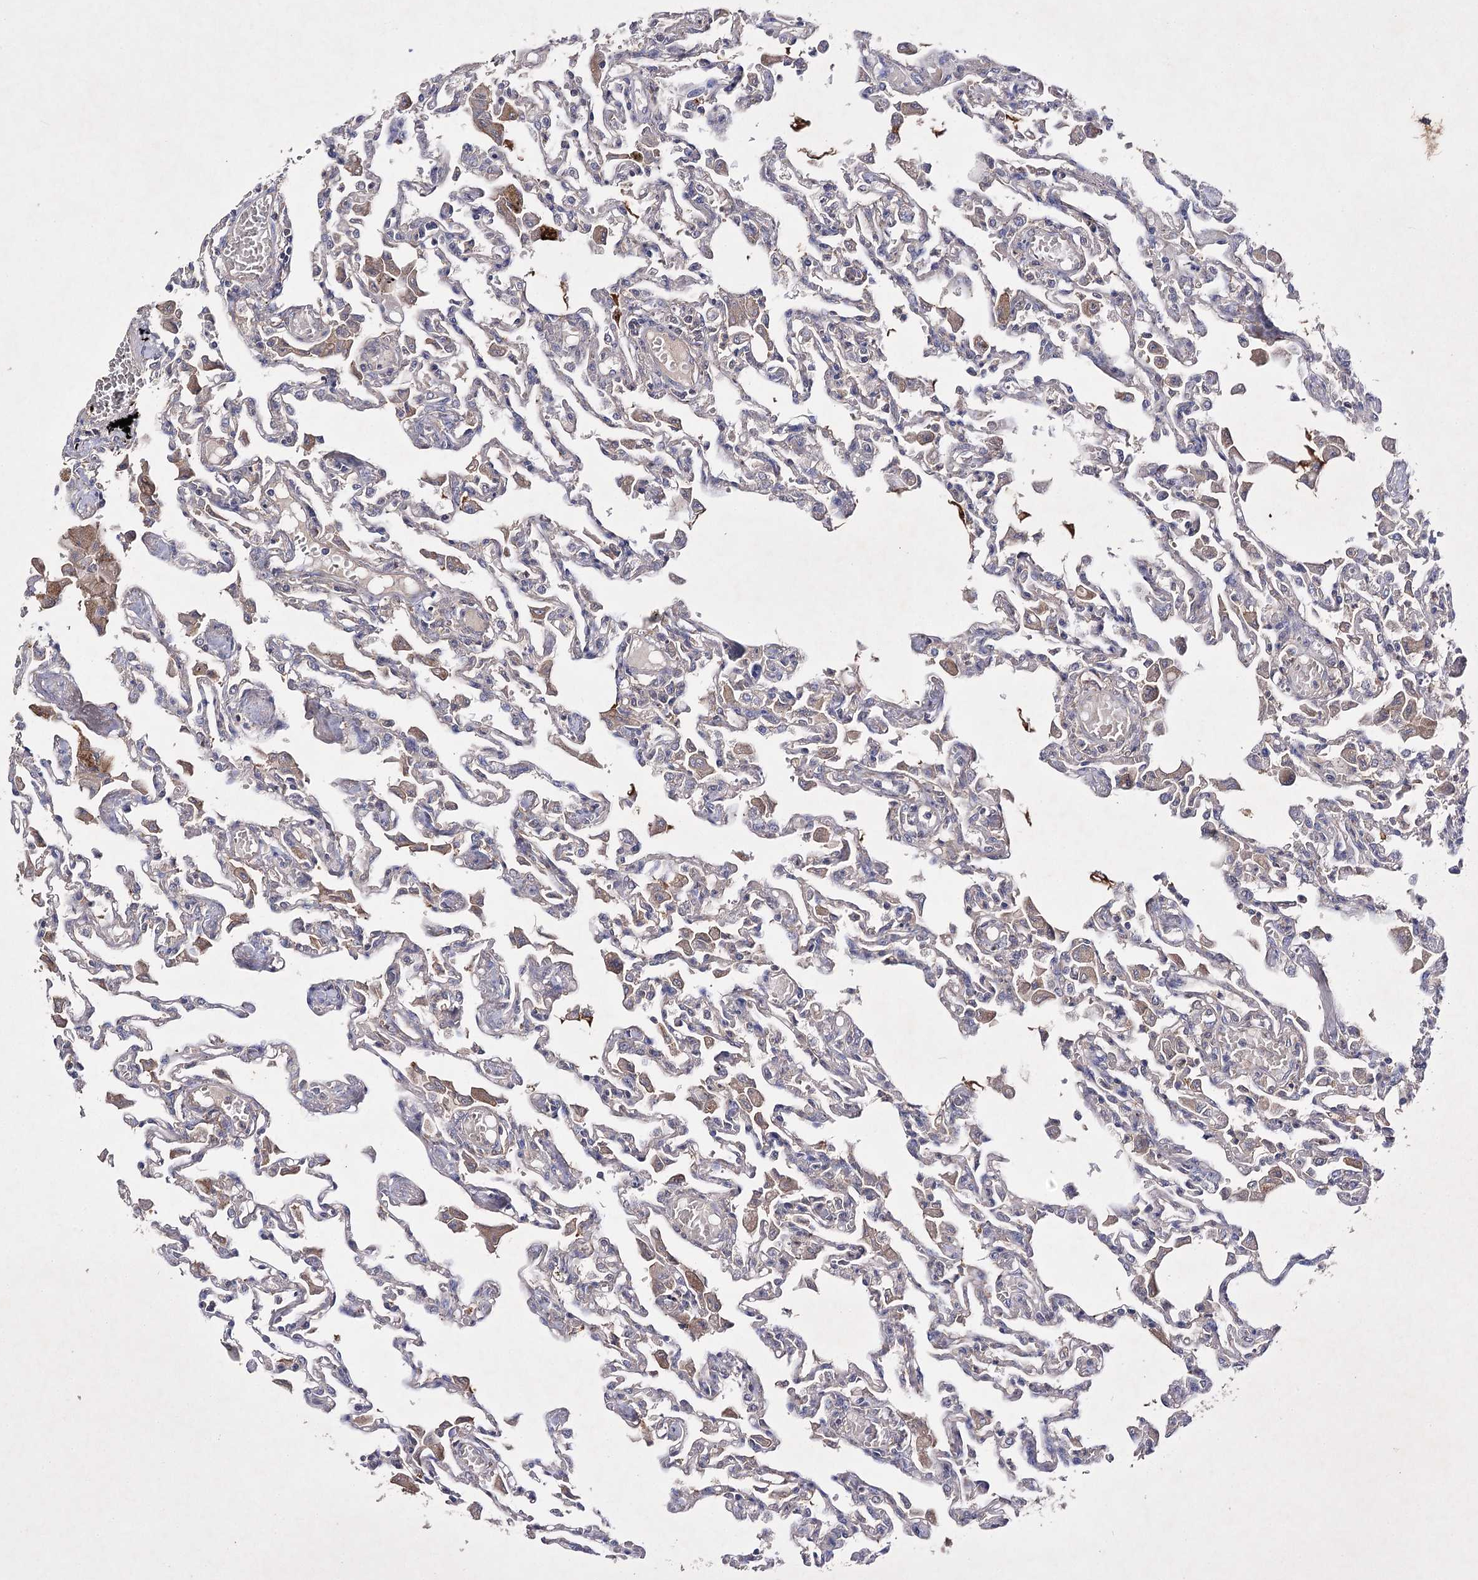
{"staining": {"intensity": "weak", "quantity": "<25%", "location": "cytoplasmic/membranous"}, "tissue": "lung", "cell_type": "Alveolar cells", "image_type": "normal", "snomed": [{"axis": "morphology", "description": "Normal tissue, NOS"}, {"axis": "topography", "description": "Bronchus"}, {"axis": "topography", "description": "Lung"}], "caption": "IHC photomicrograph of unremarkable lung: lung stained with DAB (3,3'-diaminobenzidine) shows no significant protein expression in alveolar cells.", "gene": "BCR", "patient": {"sex": "female", "age": 49}}